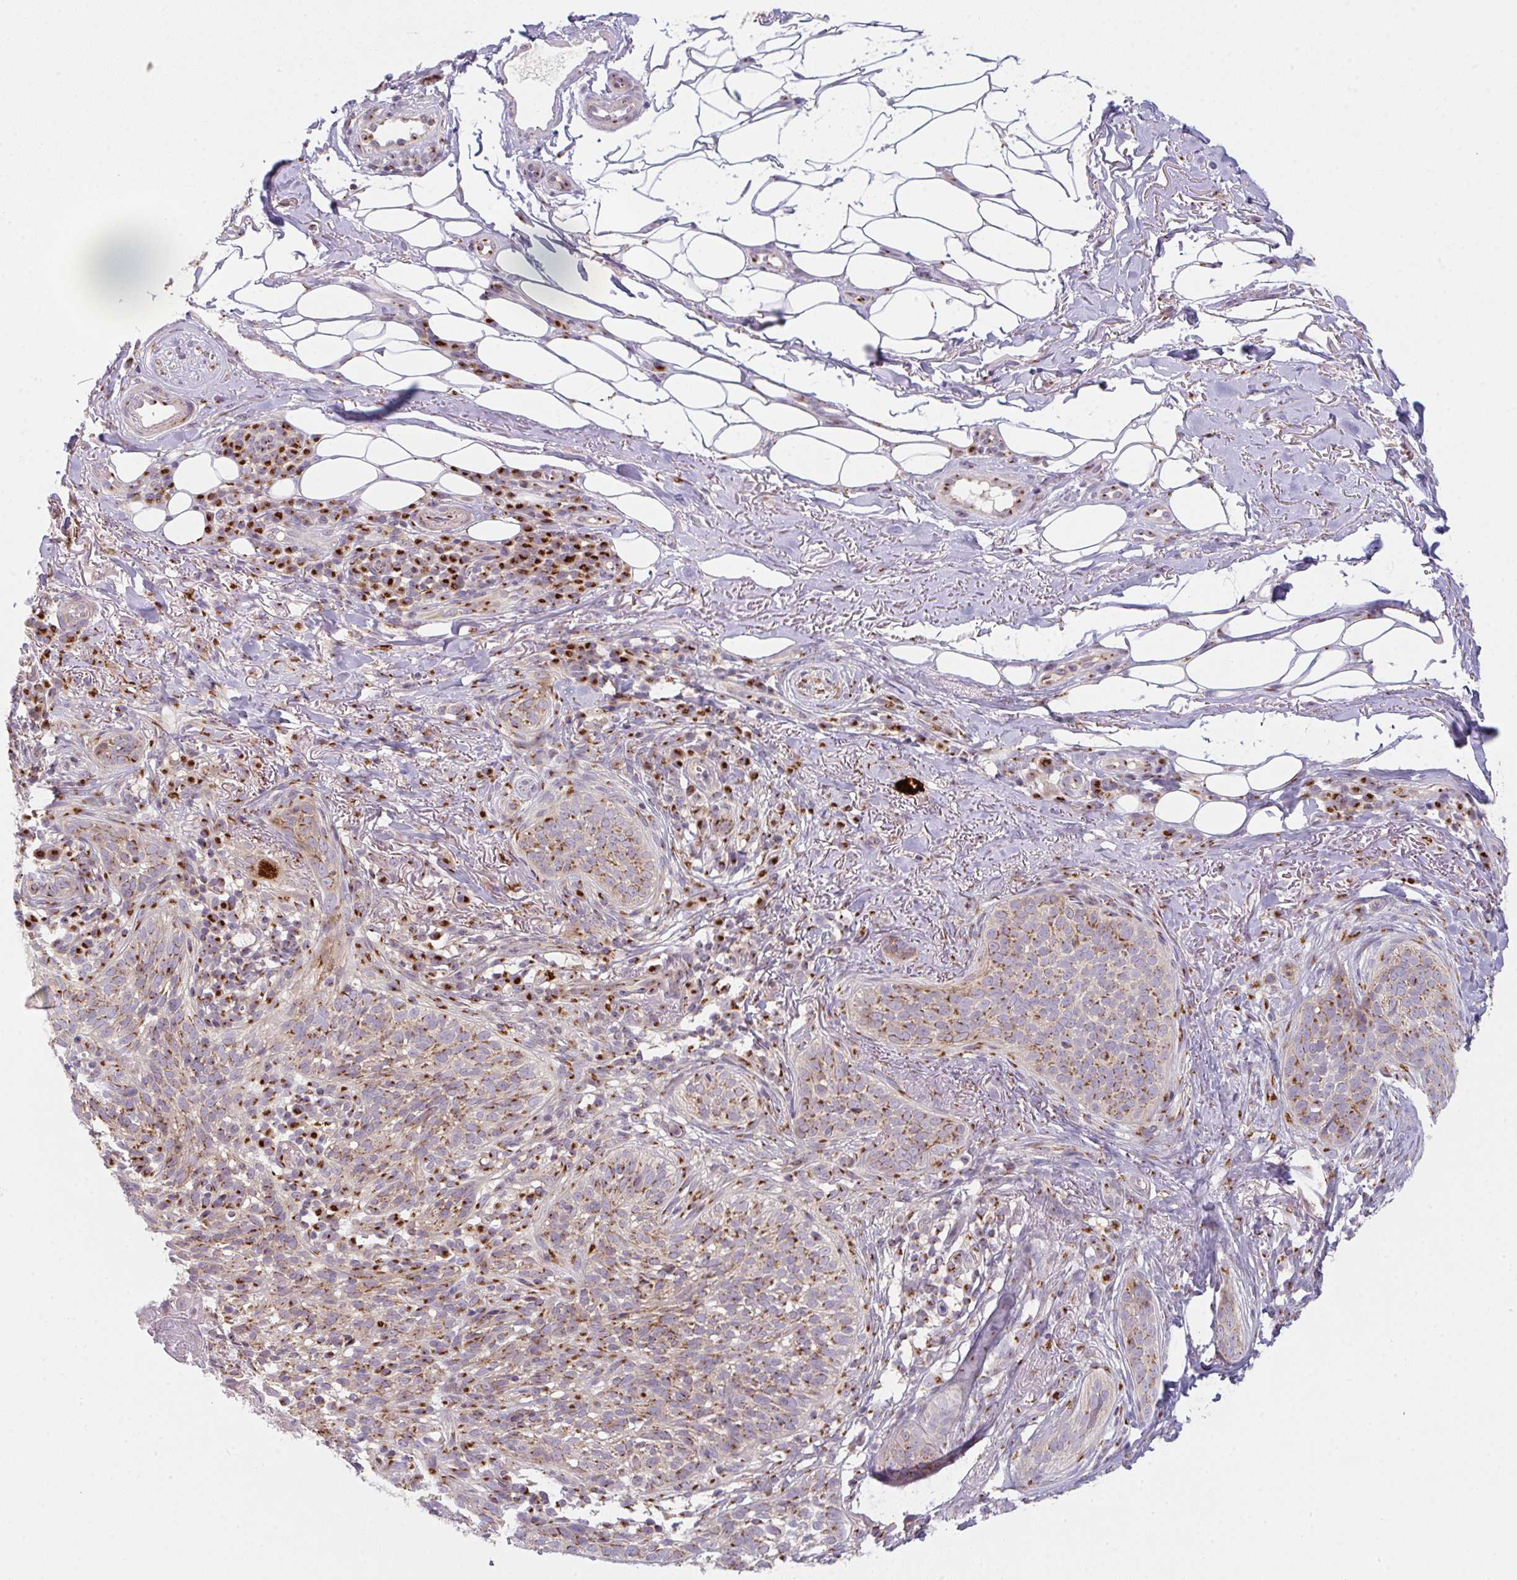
{"staining": {"intensity": "moderate", "quantity": ">75%", "location": "cytoplasmic/membranous"}, "tissue": "skin cancer", "cell_type": "Tumor cells", "image_type": "cancer", "snomed": [{"axis": "morphology", "description": "Basal cell carcinoma"}, {"axis": "topography", "description": "Skin"}, {"axis": "topography", "description": "Skin of head"}], "caption": "IHC of basal cell carcinoma (skin) reveals medium levels of moderate cytoplasmic/membranous positivity in approximately >75% of tumor cells.", "gene": "GVQW3", "patient": {"sex": "male", "age": 62}}